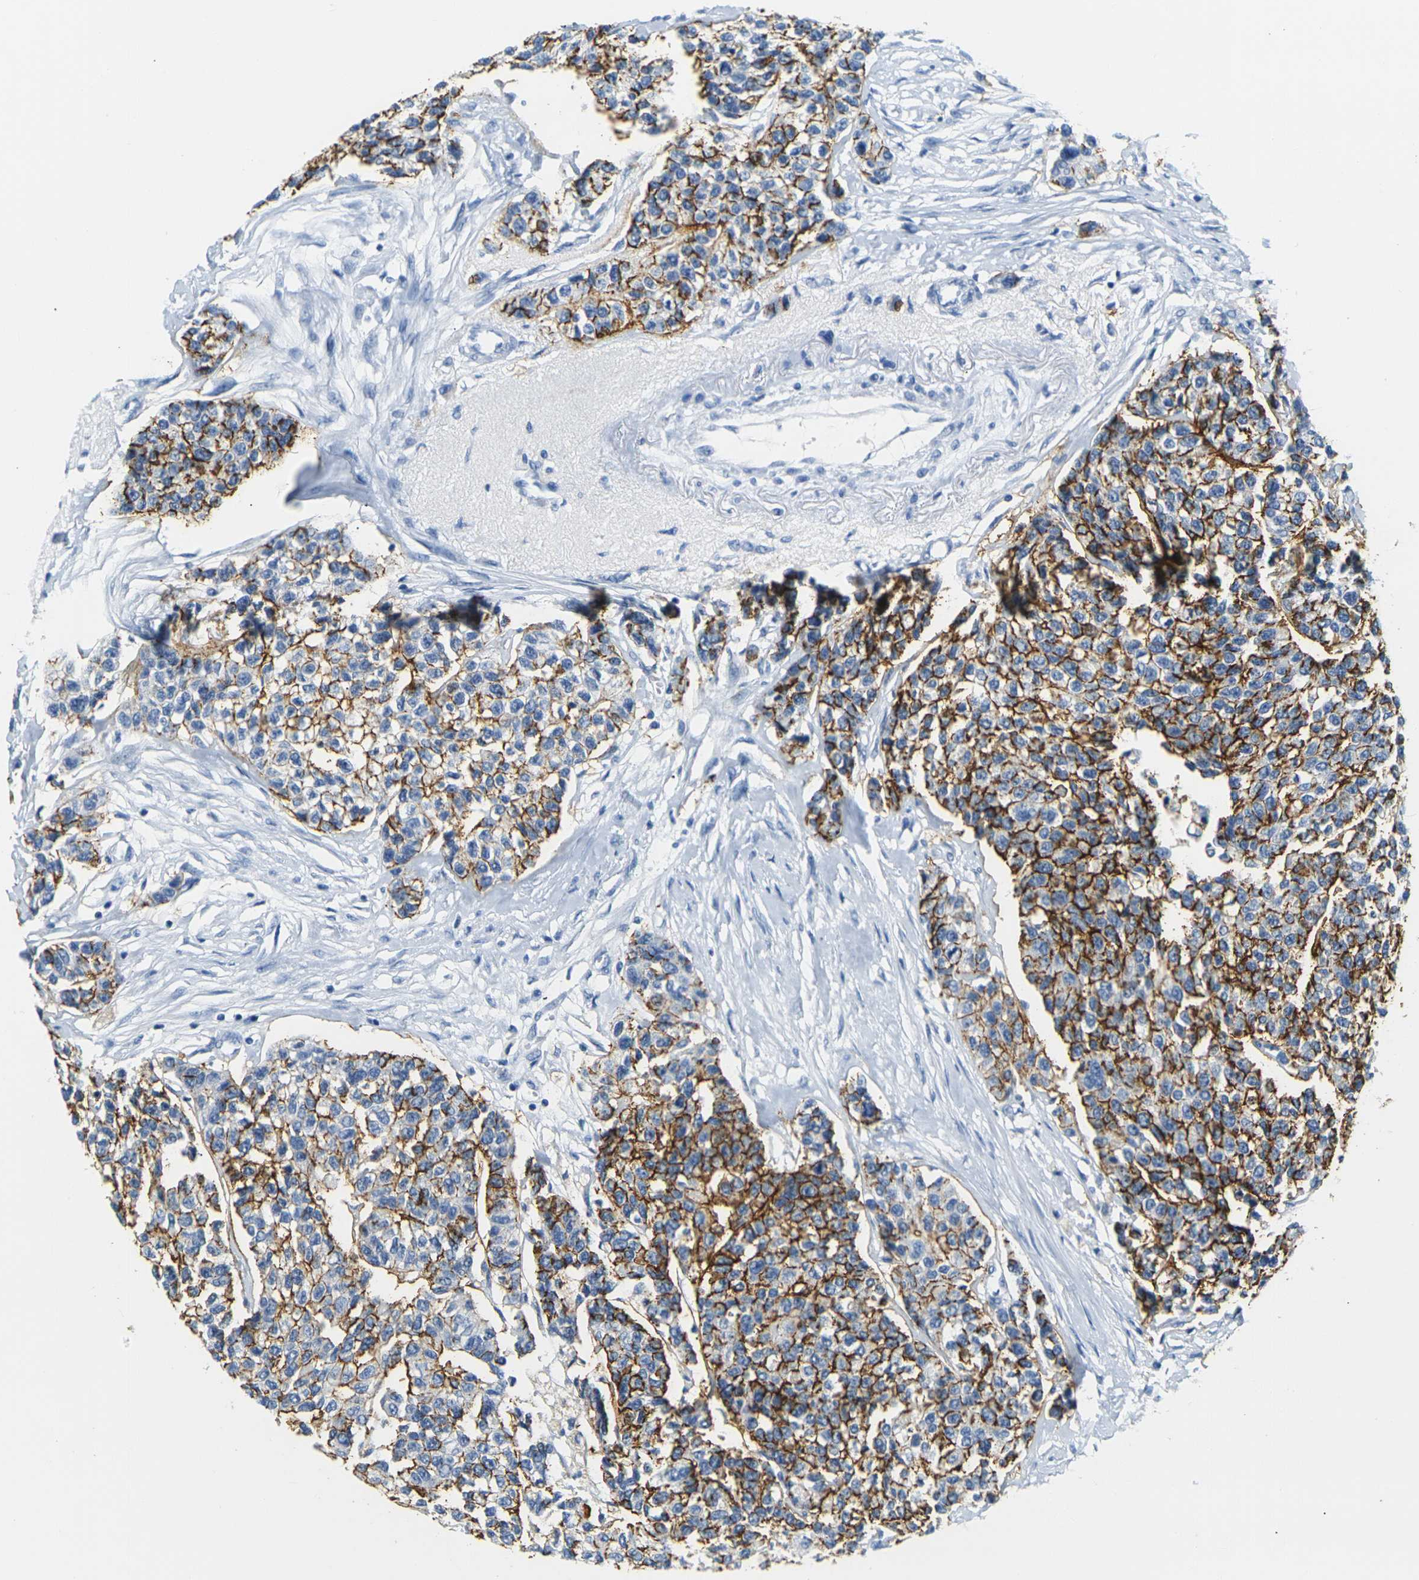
{"staining": {"intensity": "strong", "quantity": ">75%", "location": "cytoplasmic/membranous"}, "tissue": "breast cancer", "cell_type": "Tumor cells", "image_type": "cancer", "snomed": [{"axis": "morphology", "description": "Duct carcinoma"}, {"axis": "topography", "description": "Breast"}], "caption": "Immunohistochemistry (IHC) micrograph of neoplastic tissue: human breast cancer stained using IHC demonstrates high levels of strong protein expression localized specifically in the cytoplasmic/membranous of tumor cells, appearing as a cytoplasmic/membranous brown color.", "gene": "CLDN7", "patient": {"sex": "female", "age": 51}}